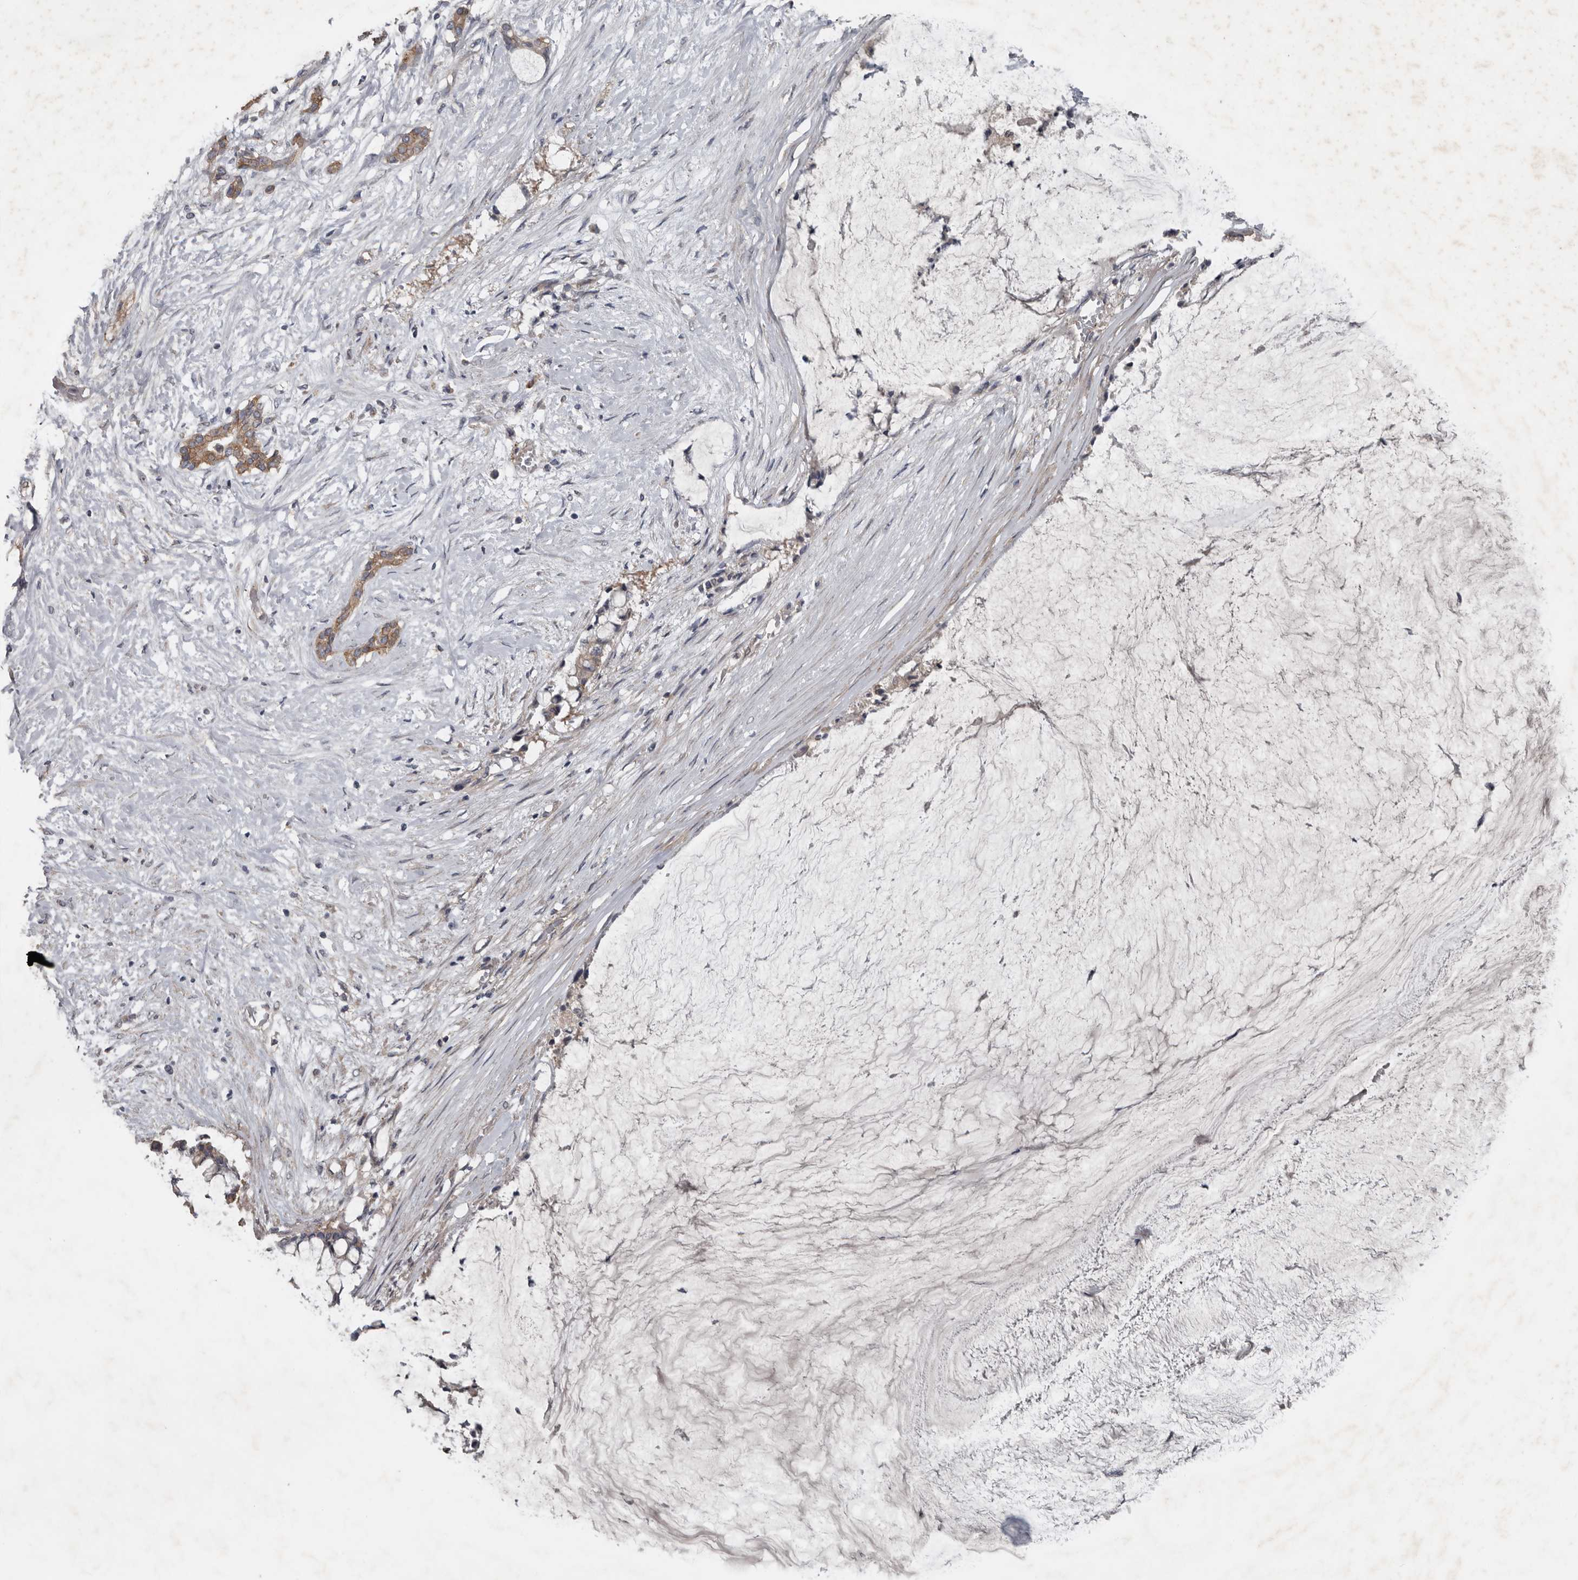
{"staining": {"intensity": "moderate", "quantity": ">75%", "location": "cytoplasmic/membranous"}, "tissue": "pancreatic cancer", "cell_type": "Tumor cells", "image_type": "cancer", "snomed": [{"axis": "morphology", "description": "Adenocarcinoma, NOS"}, {"axis": "topography", "description": "Pancreas"}], "caption": "Immunohistochemistry staining of pancreatic adenocarcinoma, which displays medium levels of moderate cytoplasmic/membranous positivity in approximately >75% of tumor cells indicating moderate cytoplasmic/membranous protein expression. The staining was performed using DAB (3,3'-diaminobenzidine) (brown) for protein detection and nuclei were counterstained in hematoxylin (blue).", "gene": "HYAL4", "patient": {"sex": "male", "age": 41}}